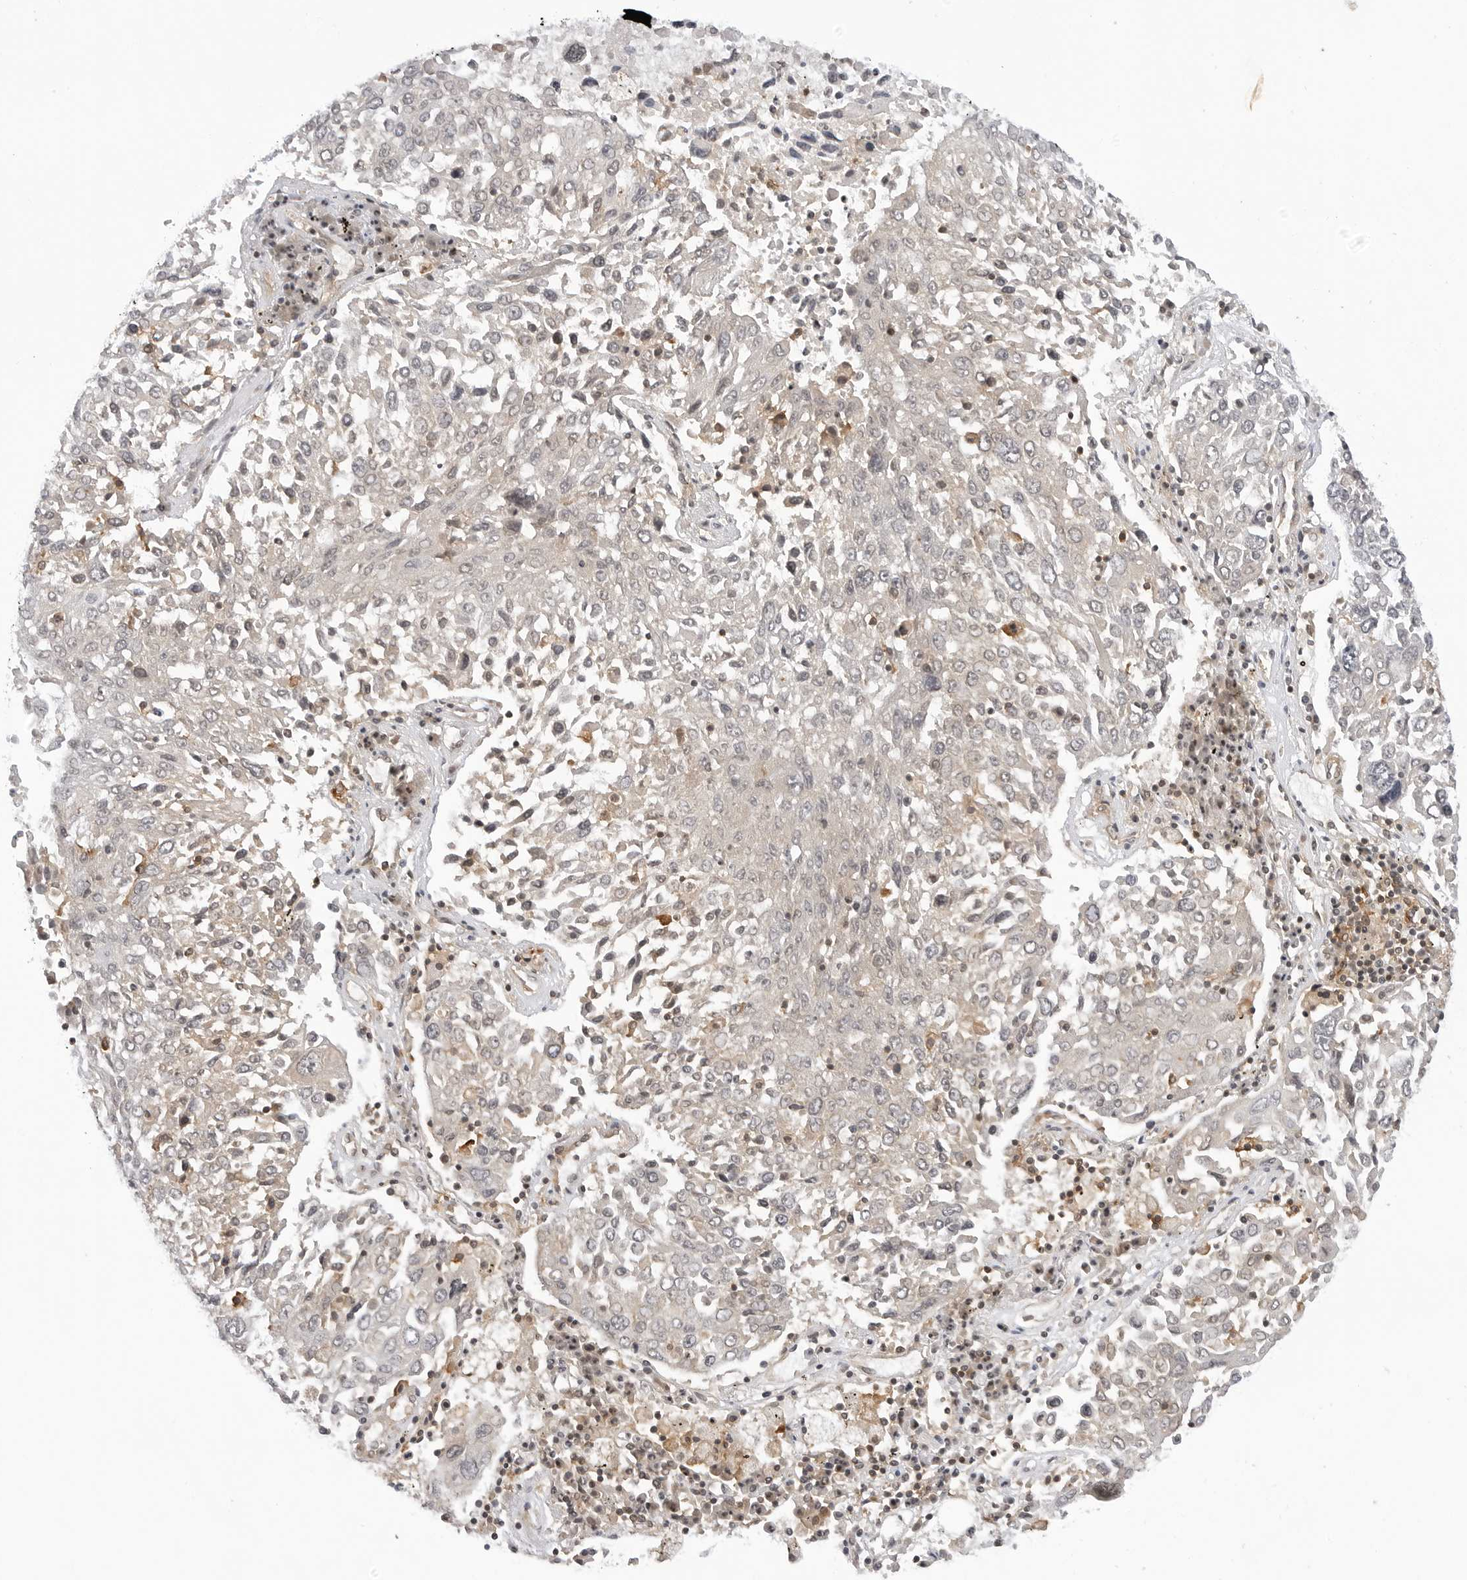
{"staining": {"intensity": "weak", "quantity": "<25%", "location": "cytoplasmic/membranous"}, "tissue": "lung cancer", "cell_type": "Tumor cells", "image_type": "cancer", "snomed": [{"axis": "morphology", "description": "Squamous cell carcinoma, NOS"}, {"axis": "topography", "description": "Lung"}], "caption": "A high-resolution micrograph shows immunohistochemistry staining of lung squamous cell carcinoma, which exhibits no significant staining in tumor cells. (Stains: DAB IHC with hematoxylin counter stain, Microscopy: brightfield microscopy at high magnification).", "gene": "MAP2K5", "patient": {"sex": "male", "age": 65}}